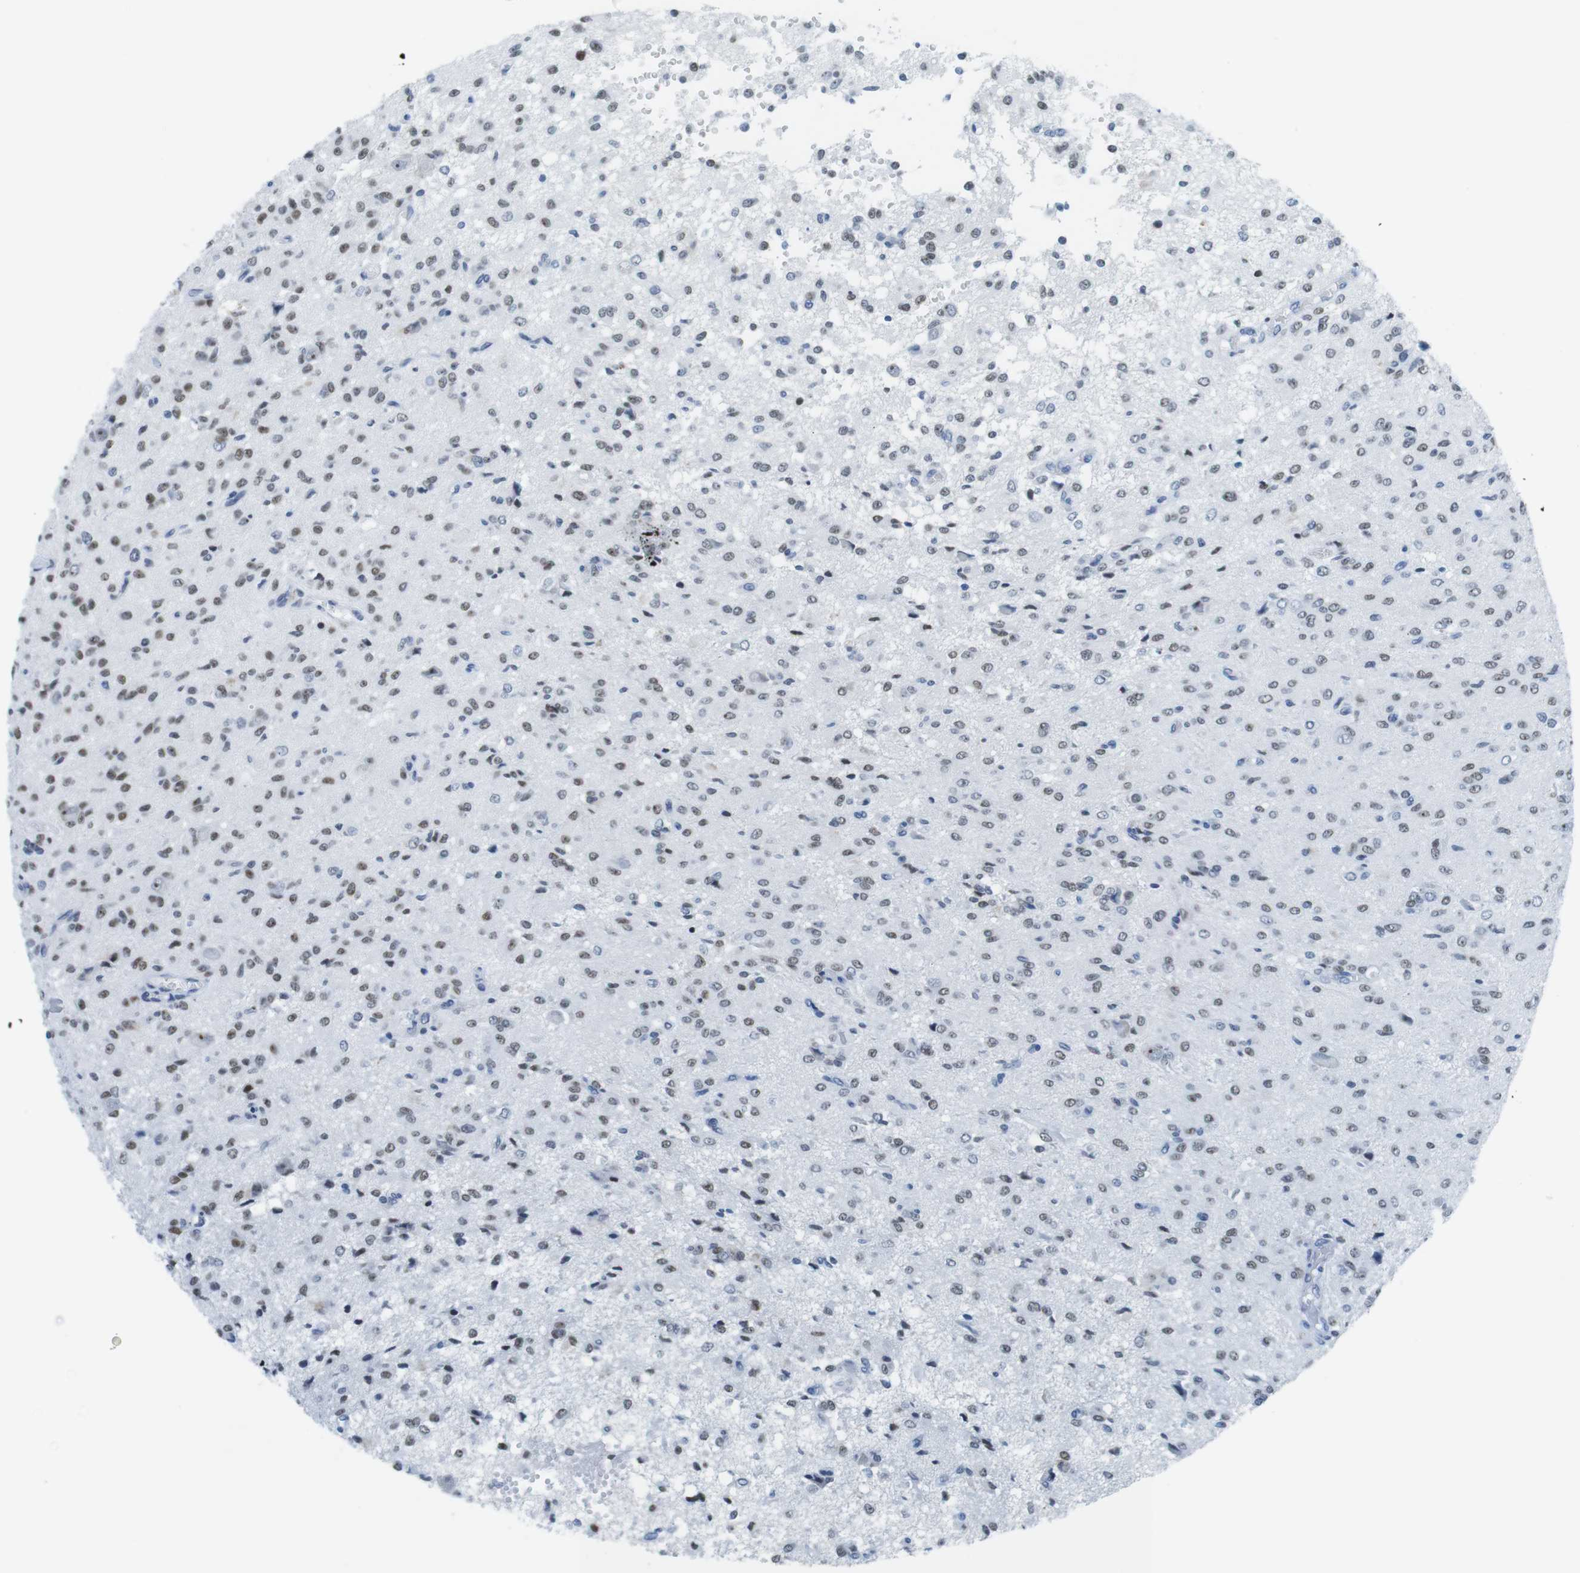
{"staining": {"intensity": "weak", "quantity": "25%-75%", "location": "nuclear"}, "tissue": "glioma", "cell_type": "Tumor cells", "image_type": "cancer", "snomed": [{"axis": "morphology", "description": "Glioma, malignant, High grade"}, {"axis": "topography", "description": "Brain"}], "caption": "Protein expression analysis of human glioma reveals weak nuclear expression in approximately 25%-75% of tumor cells.", "gene": "NIFK", "patient": {"sex": "female", "age": 59}}